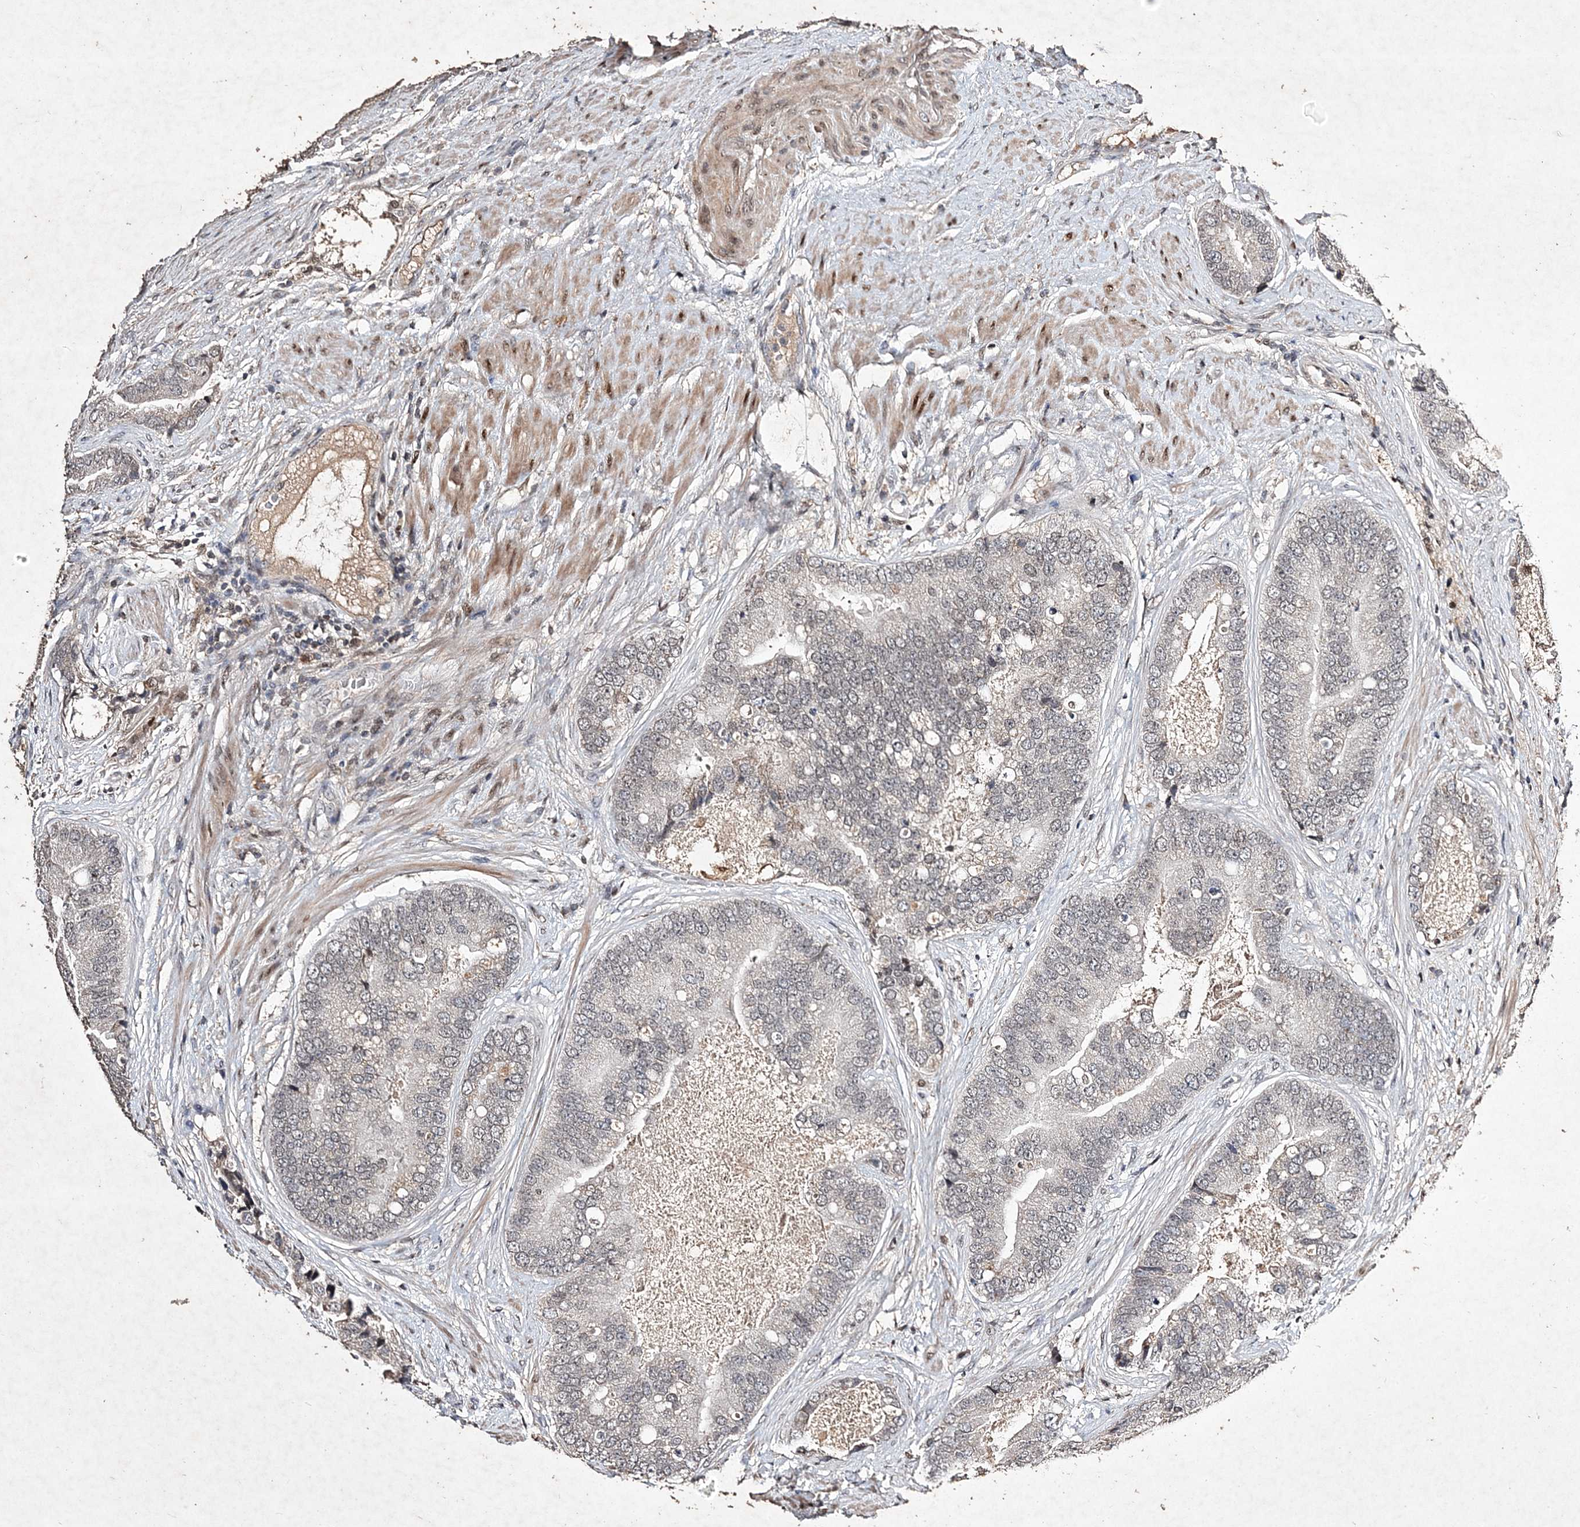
{"staining": {"intensity": "weak", "quantity": "25%-75%", "location": "nuclear"}, "tissue": "prostate cancer", "cell_type": "Tumor cells", "image_type": "cancer", "snomed": [{"axis": "morphology", "description": "Adenocarcinoma, High grade"}, {"axis": "topography", "description": "Prostate"}], "caption": "High-grade adenocarcinoma (prostate) stained for a protein (brown) displays weak nuclear positive staining in about 25%-75% of tumor cells.", "gene": "C3orf38", "patient": {"sex": "male", "age": 70}}